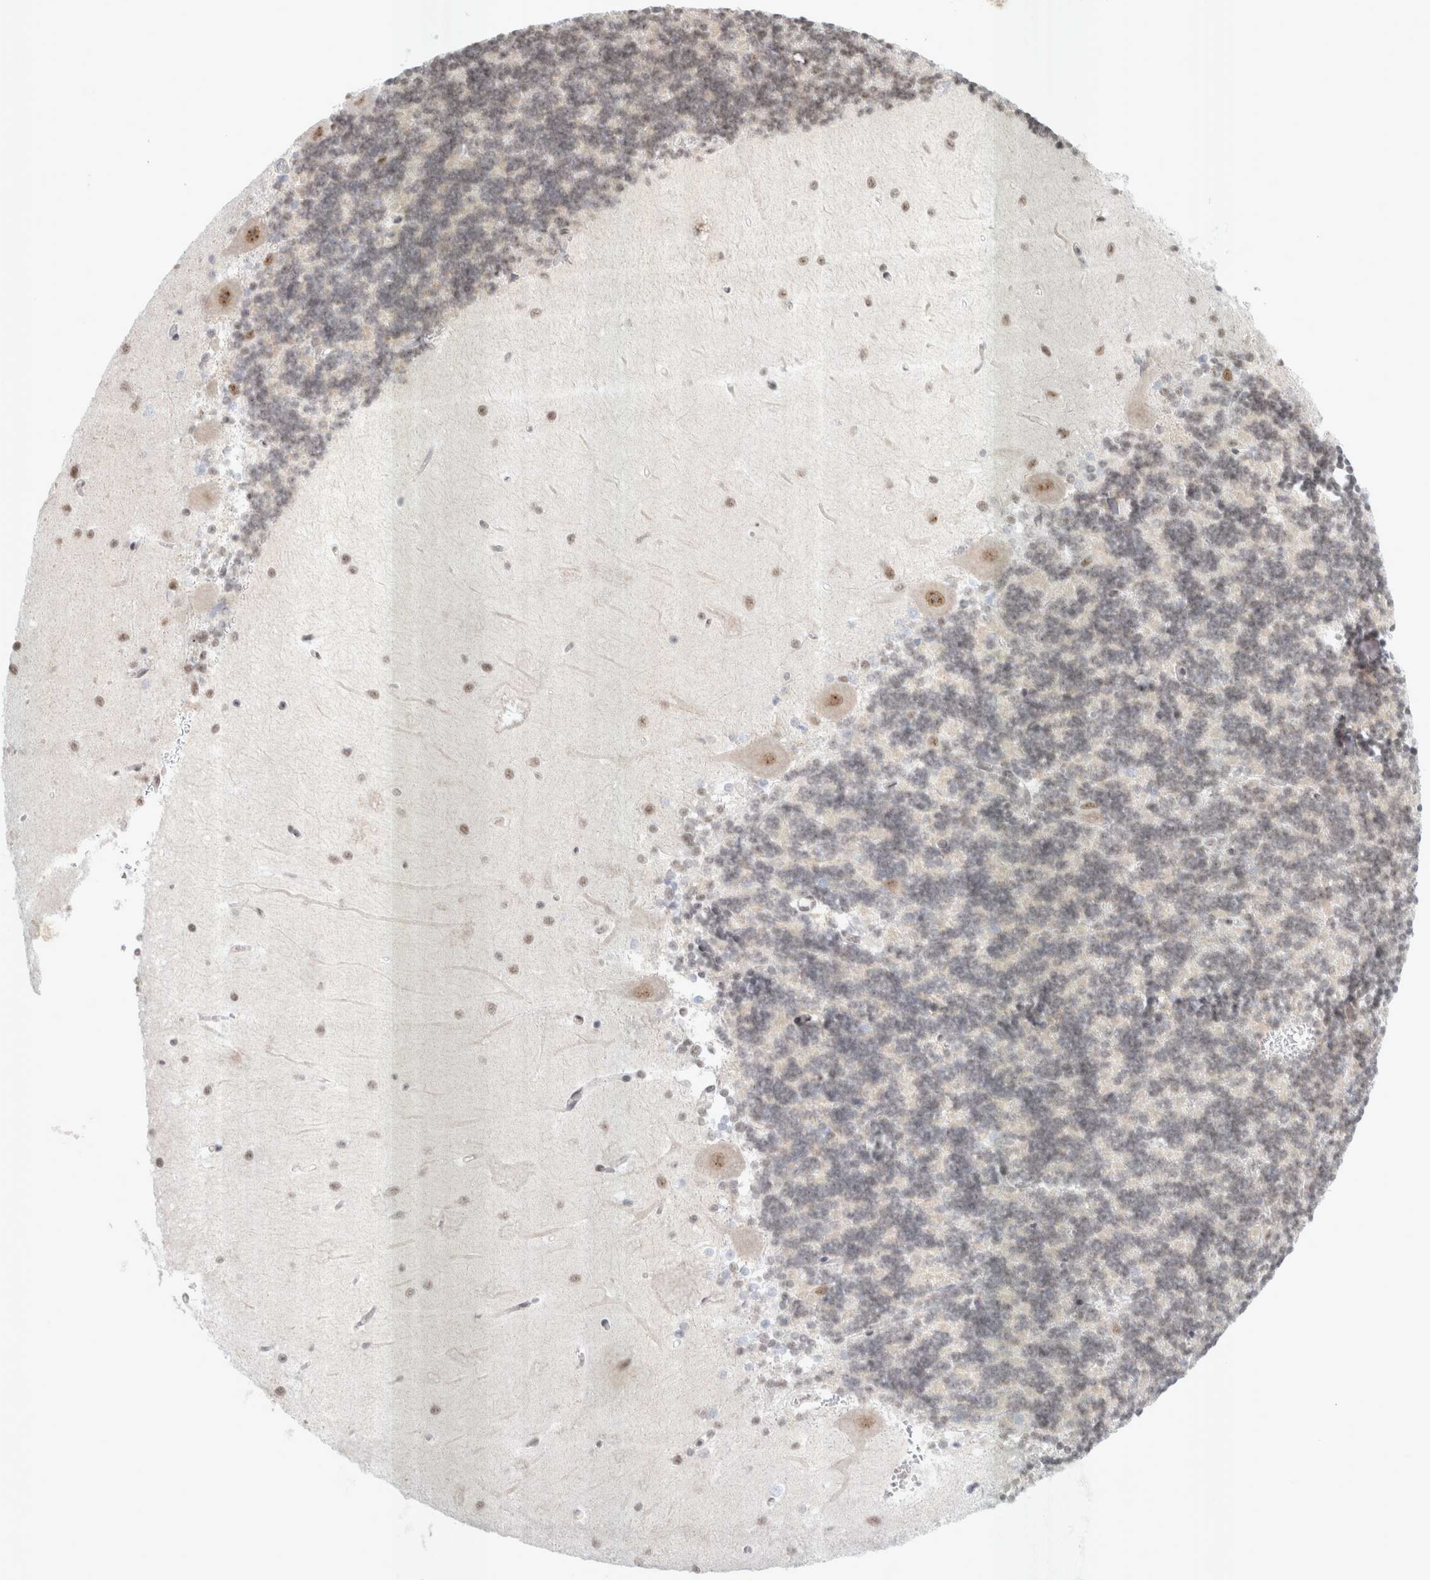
{"staining": {"intensity": "negative", "quantity": "none", "location": "none"}, "tissue": "cerebellum", "cell_type": "Cells in granular layer", "image_type": "normal", "snomed": [{"axis": "morphology", "description": "Normal tissue, NOS"}, {"axis": "topography", "description": "Cerebellum"}], "caption": "DAB (3,3'-diaminobenzidine) immunohistochemical staining of normal human cerebellum shows no significant positivity in cells in granular layer. (DAB immunohistochemistry with hematoxylin counter stain).", "gene": "TRMT12", "patient": {"sex": "male", "age": 37}}